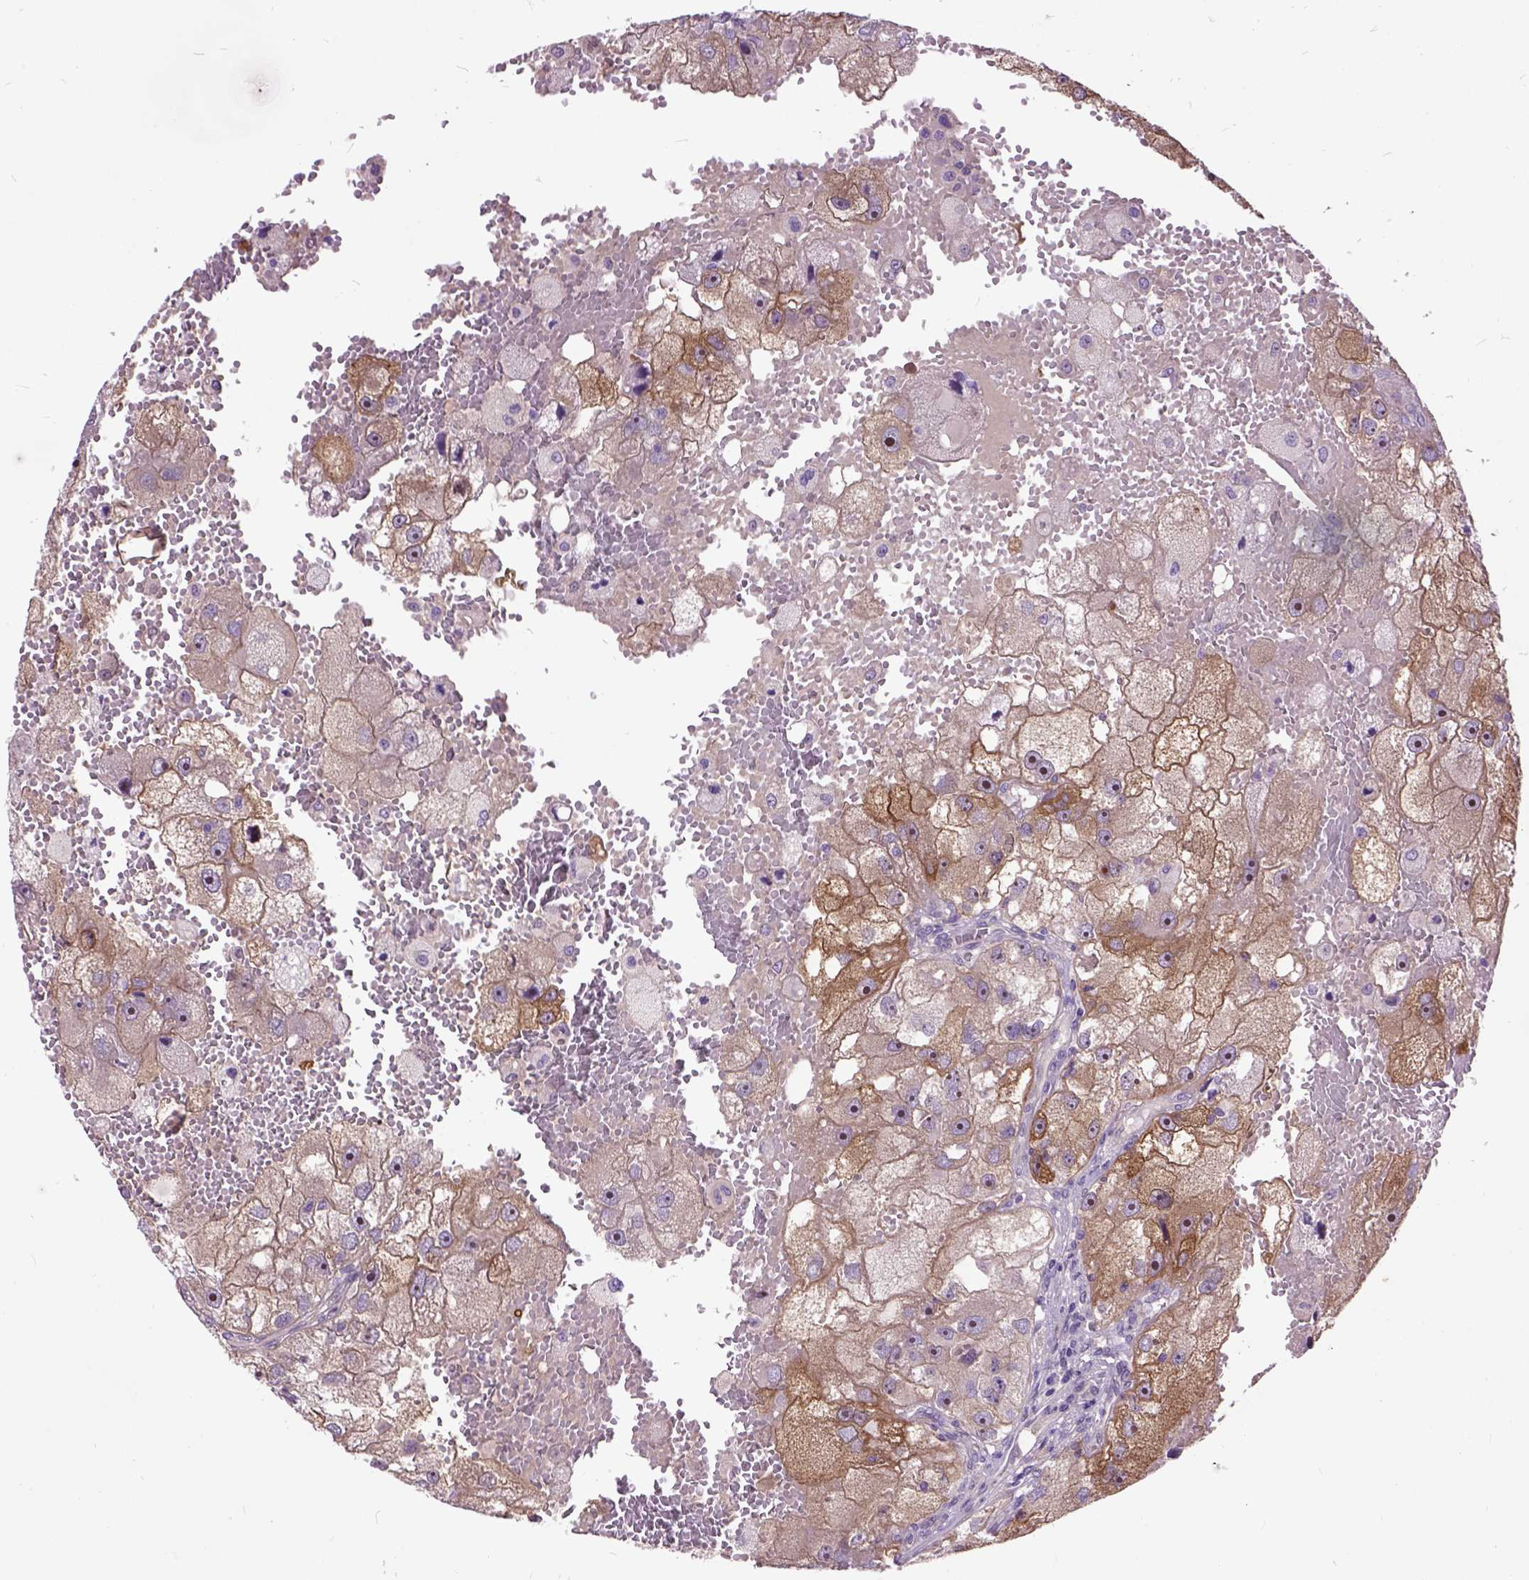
{"staining": {"intensity": "strong", "quantity": "<25%", "location": "cytoplasmic/membranous"}, "tissue": "renal cancer", "cell_type": "Tumor cells", "image_type": "cancer", "snomed": [{"axis": "morphology", "description": "Adenocarcinoma, NOS"}, {"axis": "topography", "description": "Kidney"}], "caption": "Renal cancer was stained to show a protein in brown. There is medium levels of strong cytoplasmic/membranous staining in about <25% of tumor cells.", "gene": "MAPT", "patient": {"sex": "male", "age": 63}}